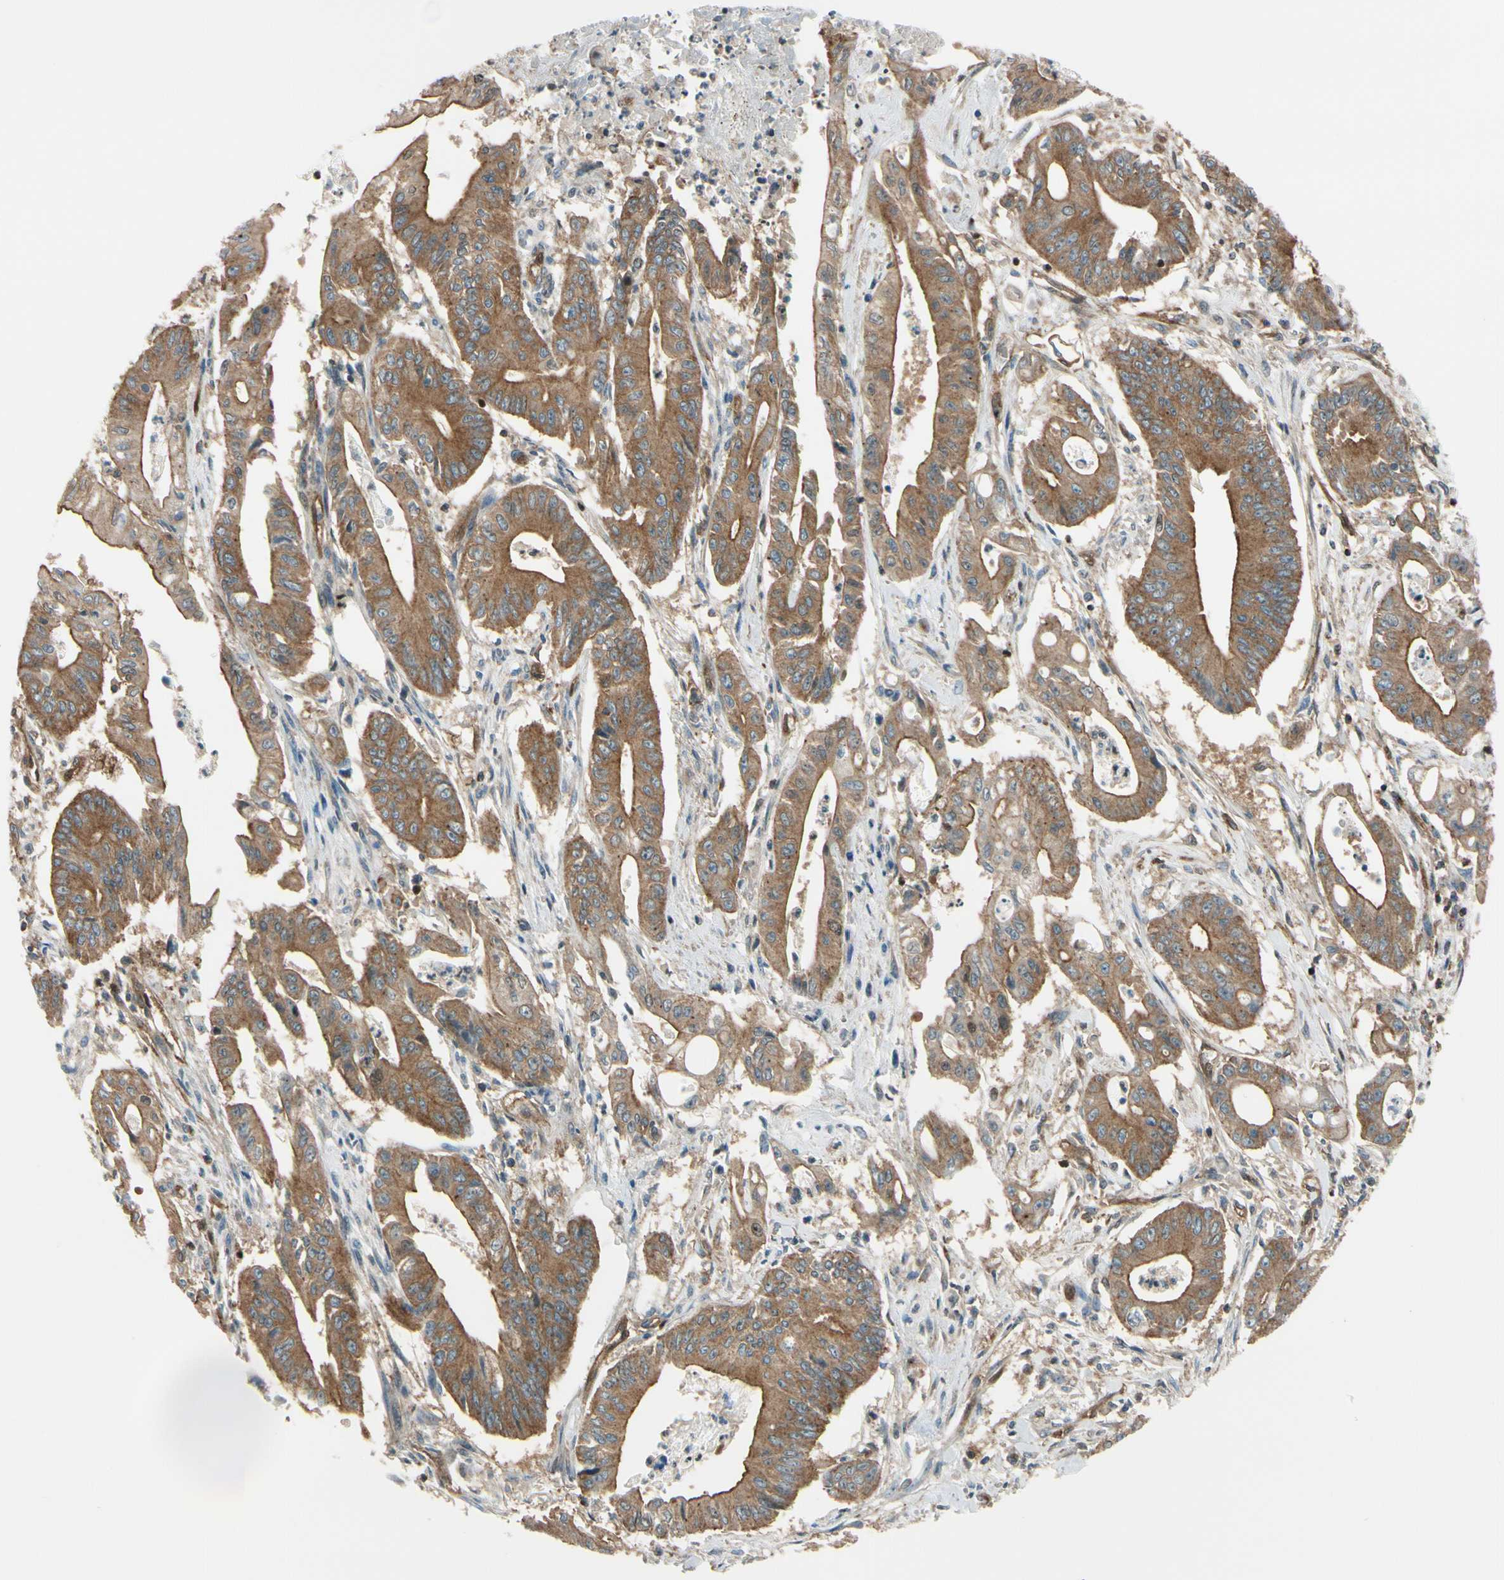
{"staining": {"intensity": "moderate", "quantity": "25%-75%", "location": "cytoplasmic/membranous"}, "tissue": "pancreatic cancer", "cell_type": "Tumor cells", "image_type": "cancer", "snomed": [{"axis": "morphology", "description": "Normal tissue, NOS"}, {"axis": "topography", "description": "Lymph node"}], "caption": "A high-resolution photomicrograph shows IHC staining of pancreatic cancer, which exhibits moderate cytoplasmic/membranous staining in approximately 25%-75% of tumor cells.", "gene": "EPS15", "patient": {"sex": "male", "age": 62}}